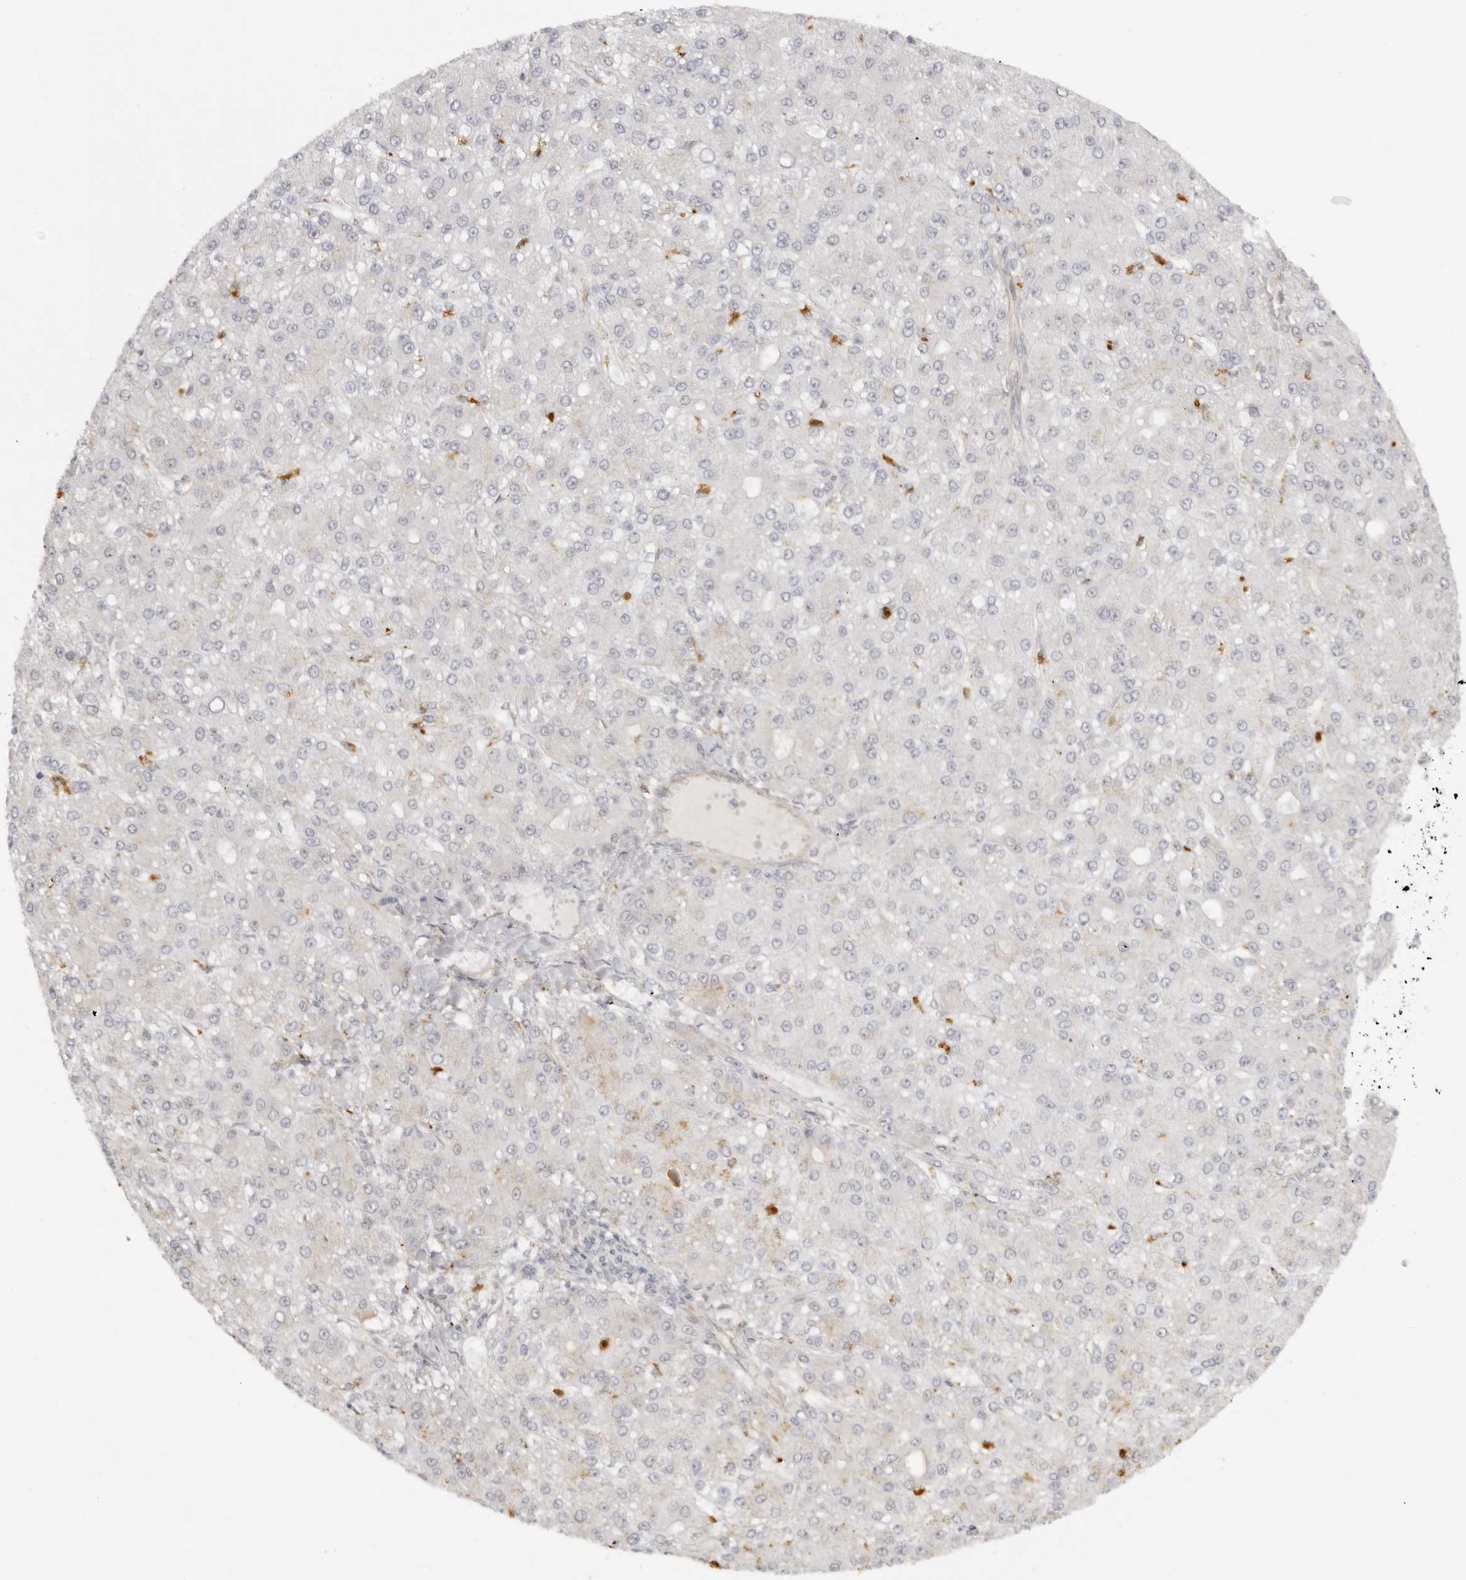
{"staining": {"intensity": "negative", "quantity": "none", "location": "none"}, "tissue": "liver cancer", "cell_type": "Tumor cells", "image_type": "cancer", "snomed": [{"axis": "morphology", "description": "Carcinoma, Hepatocellular, NOS"}, {"axis": "topography", "description": "Liver"}], "caption": "Tumor cells show no significant protein expression in liver hepatocellular carcinoma. (DAB IHC visualized using brightfield microscopy, high magnification).", "gene": "TRAPPC3", "patient": {"sex": "male", "age": 67}}